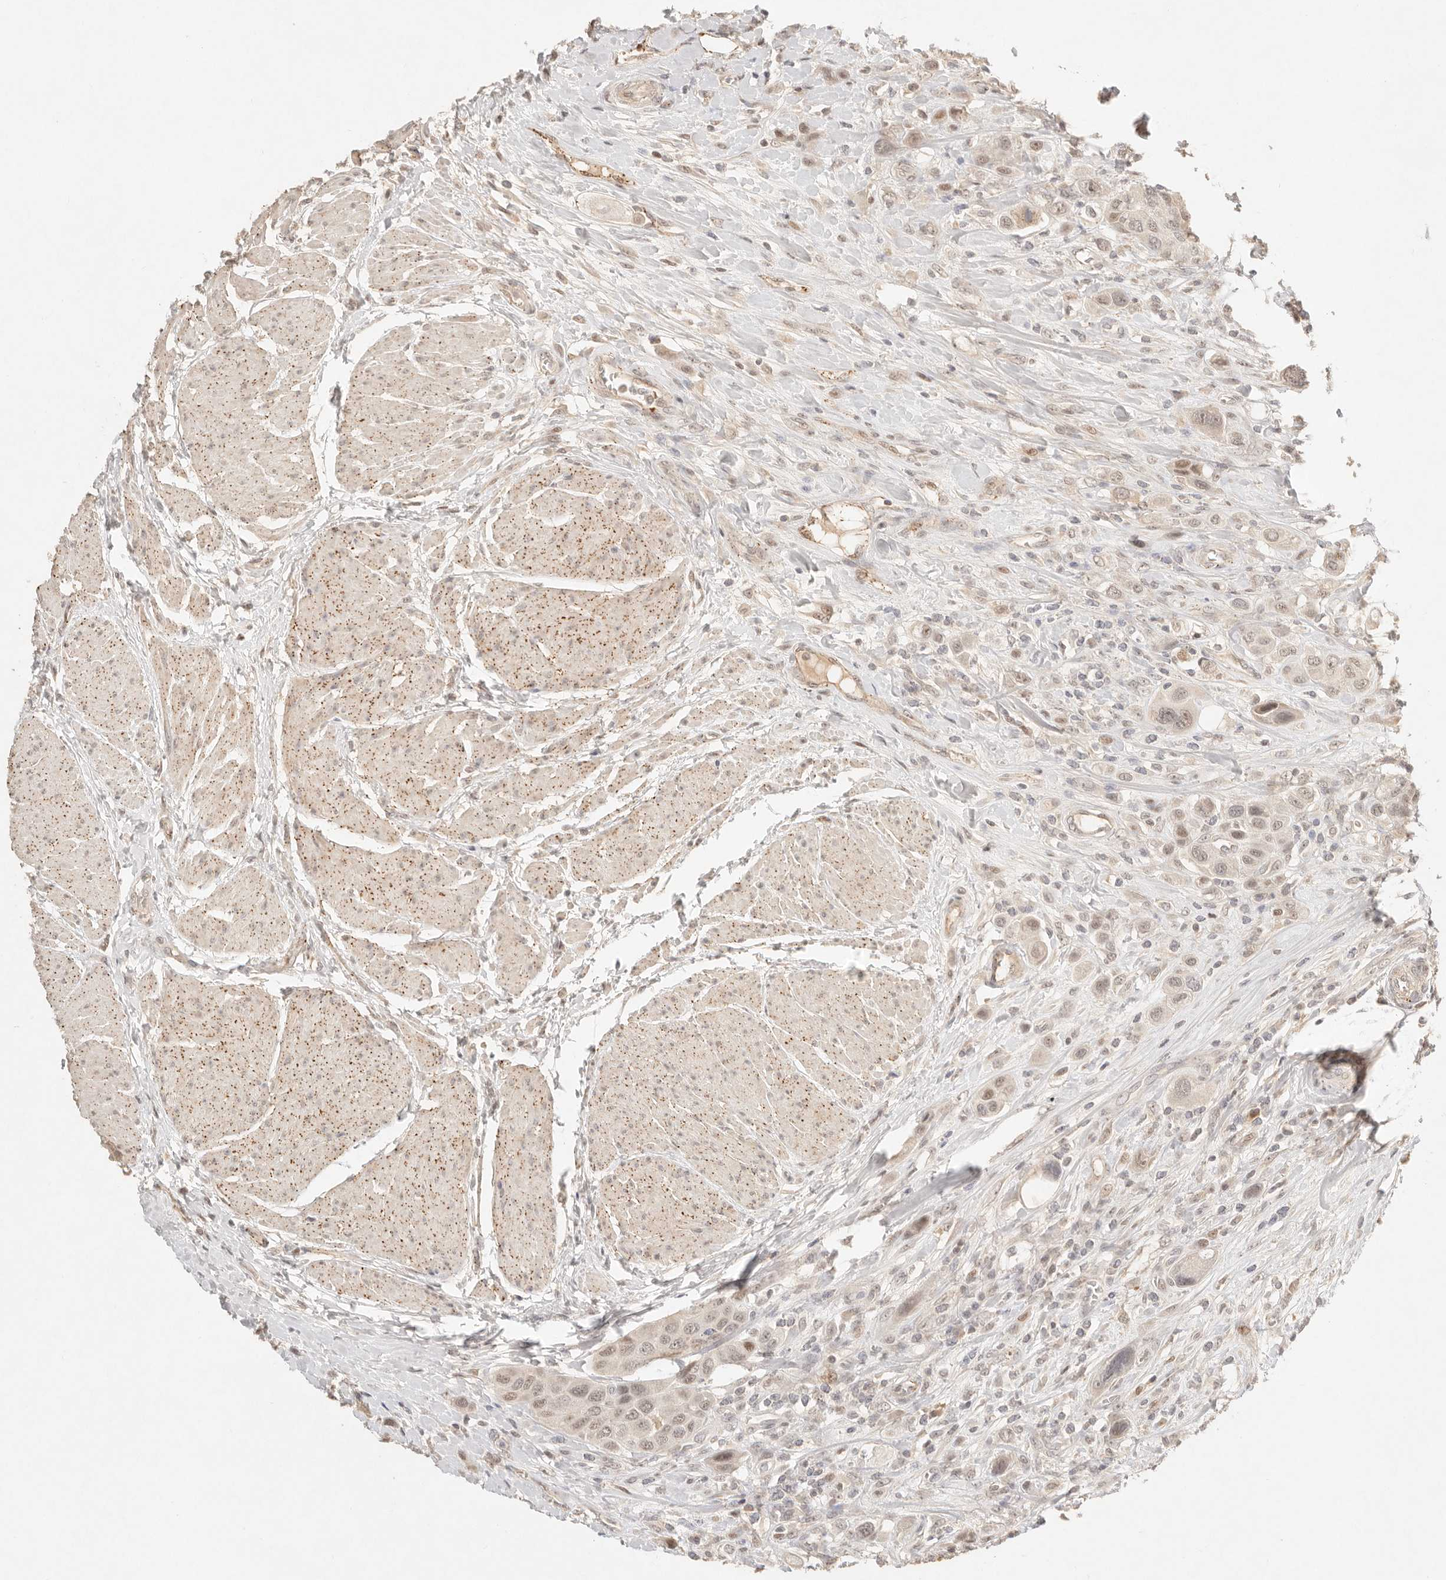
{"staining": {"intensity": "weak", "quantity": "25%-75%", "location": "nuclear"}, "tissue": "urothelial cancer", "cell_type": "Tumor cells", "image_type": "cancer", "snomed": [{"axis": "morphology", "description": "Urothelial carcinoma, High grade"}, {"axis": "topography", "description": "Urinary bladder"}], "caption": "Tumor cells display weak nuclear positivity in approximately 25%-75% of cells in high-grade urothelial carcinoma. (DAB (3,3'-diaminobenzidine) IHC, brown staining for protein, blue staining for nuclei).", "gene": "MEP1A", "patient": {"sex": "male", "age": 50}}